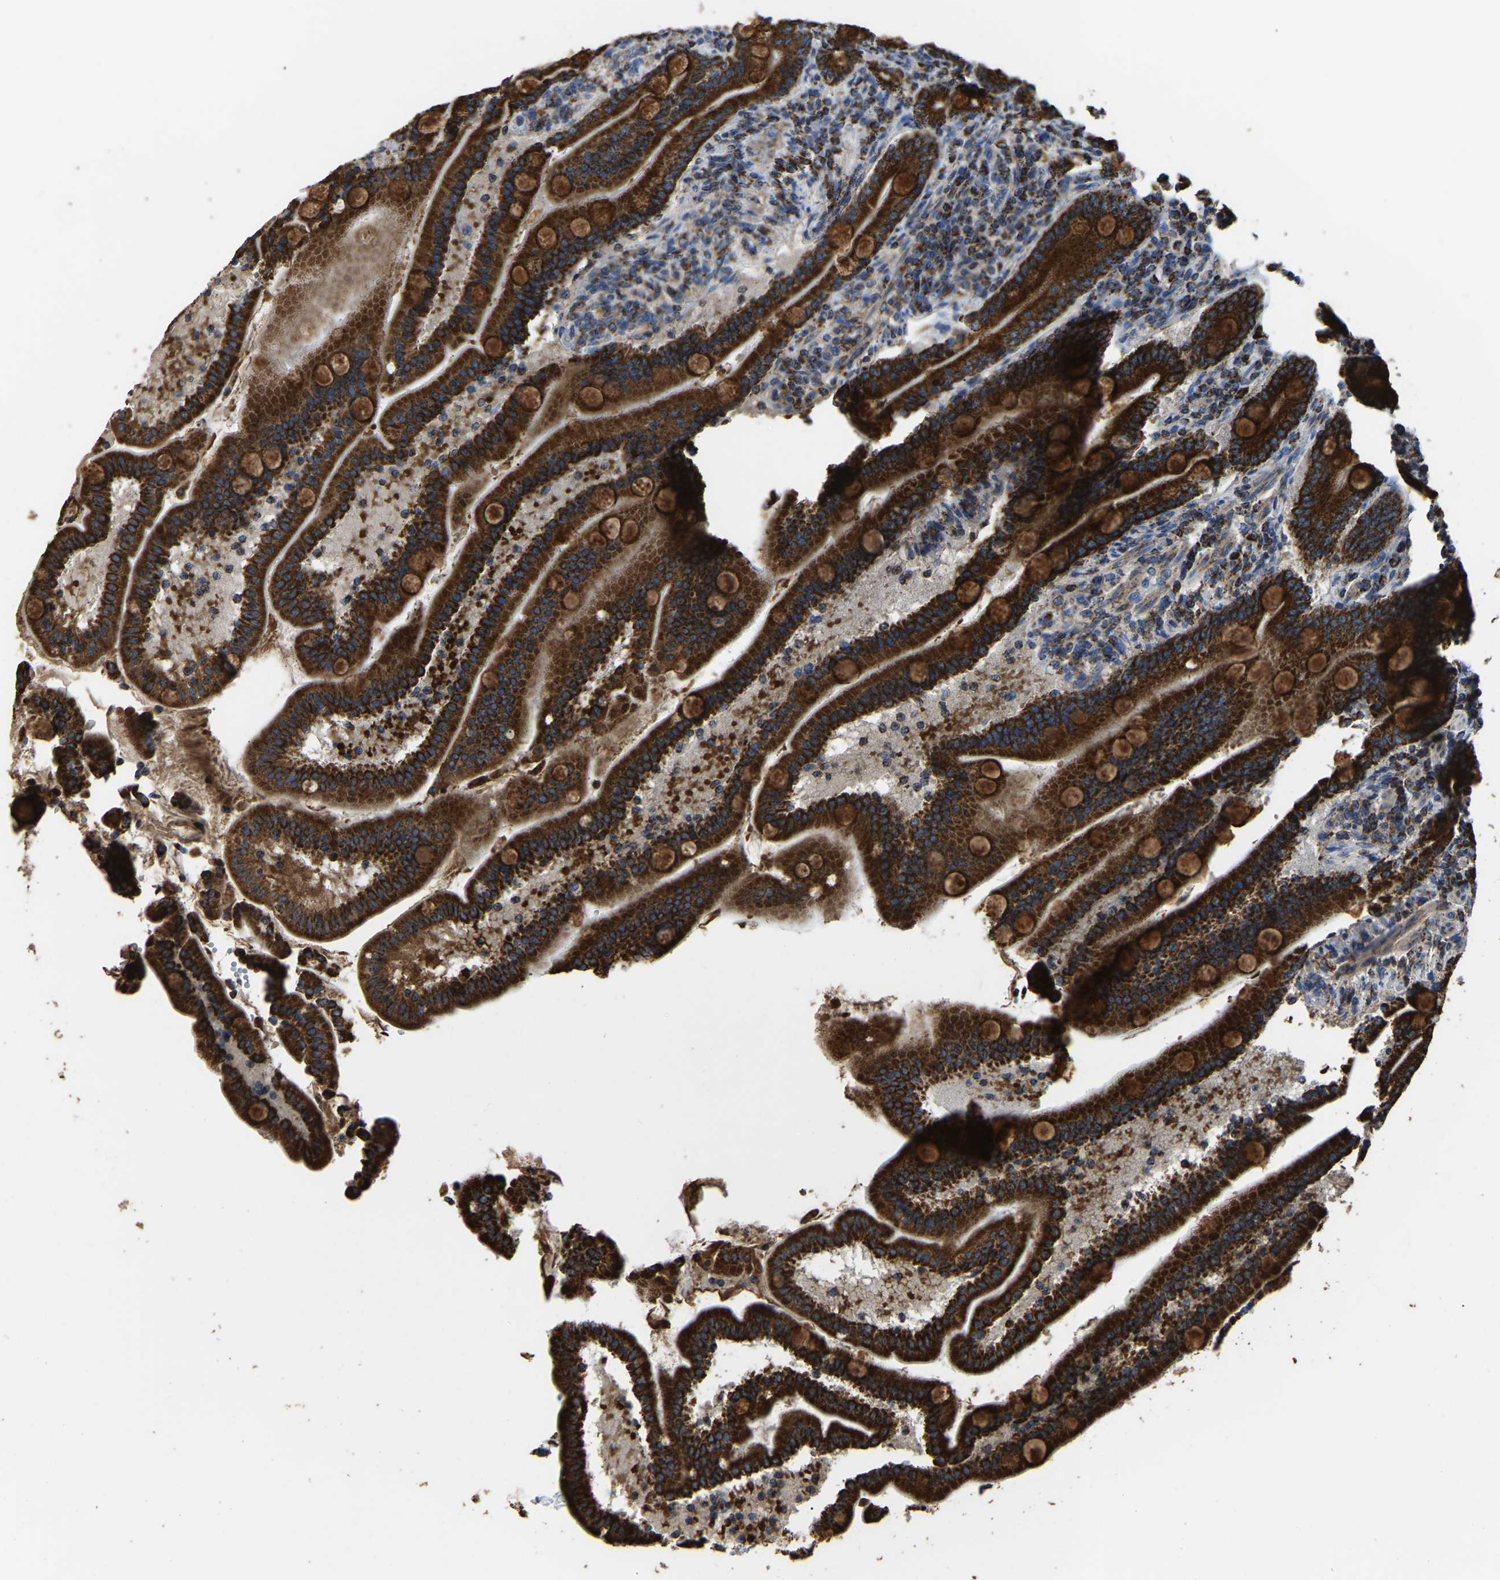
{"staining": {"intensity": "strong", "quantity": ">75%", "location": "cytoplasmic/membranous"}, "tissue": "duodenum", "cell_type": "Glandular cells", "image_type": "normal", "snomed": [{"axis": "morphology", "description": "Normal tissue, NOS"}, {"axis": "topography", "description": "Duodenum"}], "caption": "Protein expression analysis of benign duodenum displays strong cytoplasmic/membranous staining in approximately >75% of glandular cells. (IHC, brightfield microscopy, high magnification).", "gene": "ETFA", "patient": {"sex": "male", "age": 54}}